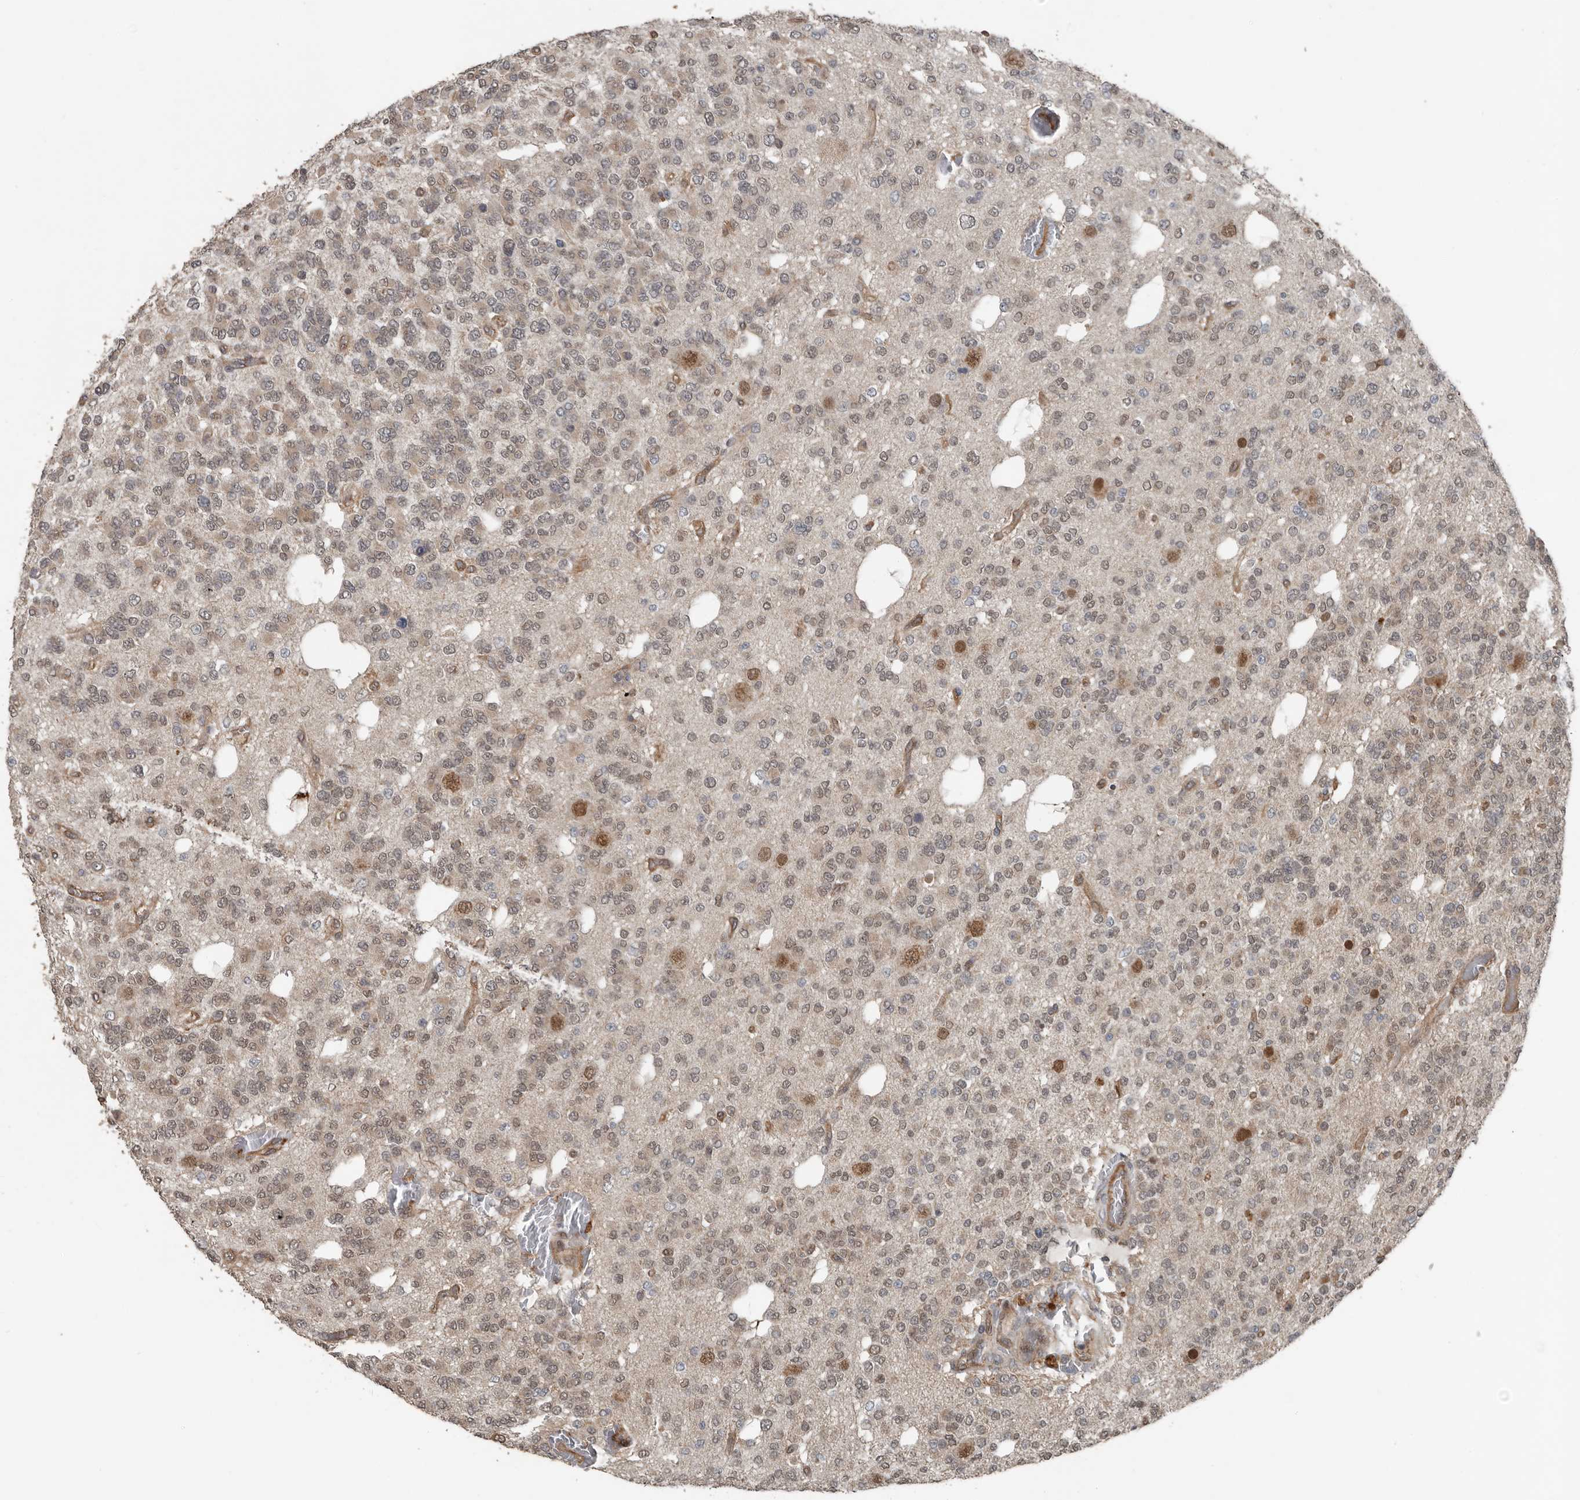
{"staining": {"intensity": "weak", "quantity": ">75%", "location": "nuclear"}, "tissue": "glioma", "cell_type": "Tumor cells", "image_type": "cancer", "snomed": [{"axis": "morphology", "description": "Glioma, malignant, Low grade"}, {"axis": "topography", "description": "Brain"}], "caption": "IHC histopathology image of neoplastic tissue: human low-grade glioma (malignant) stained using immunohistochemistry (IHC) exhibits low levels of weak protein expression localized specifically in the nuclear of tumor cells, appearing as a nuclear brown color.", "gene": "YOD1", "patient": {"sex": "male", "age": 38}}